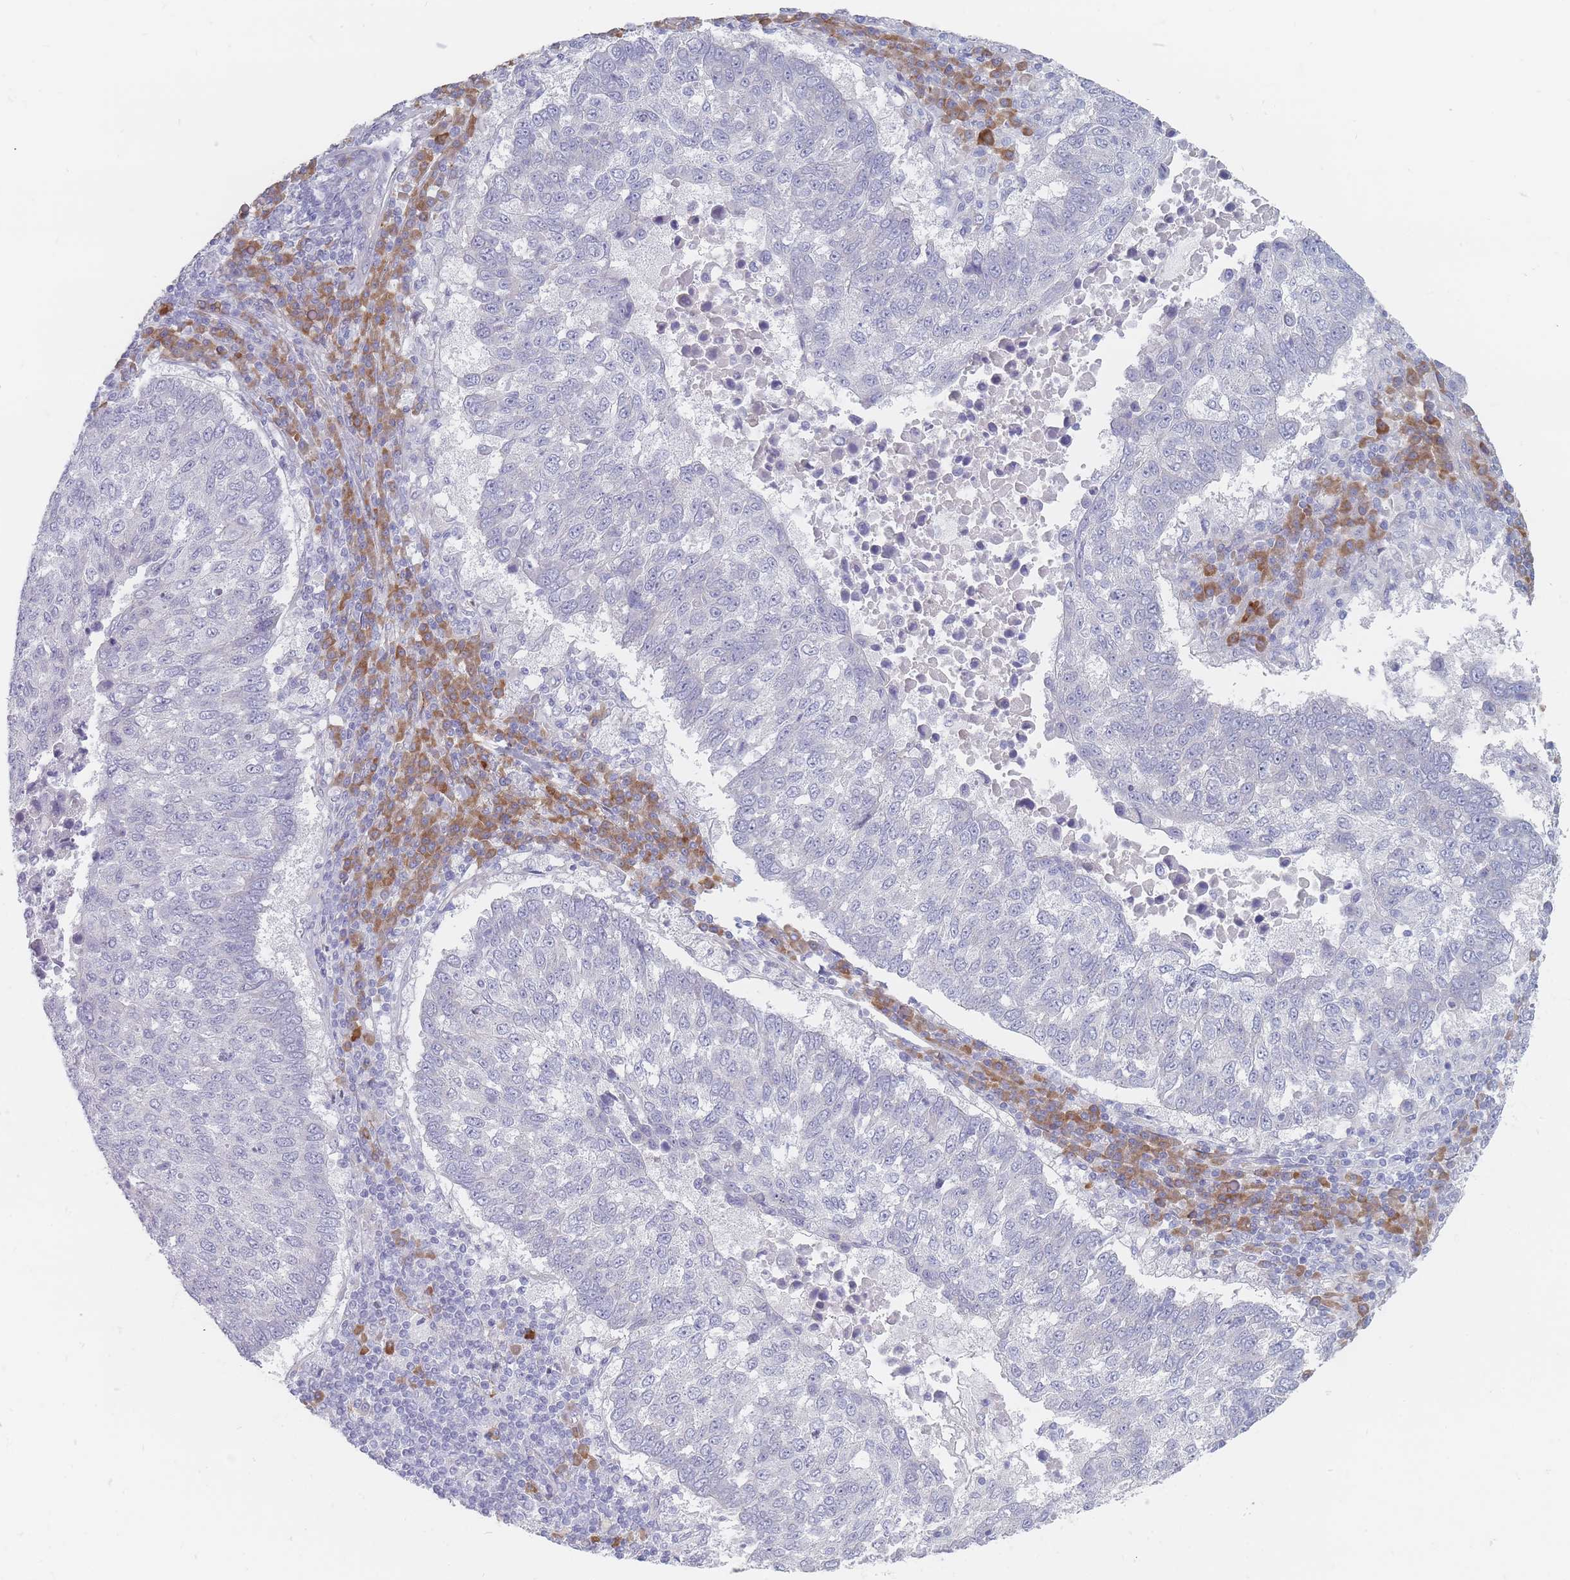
{"staining": {"intensity": "negative", "quantity": "none", "location": "none"}, "tissue": "lung cancer", "cell_type": "Tumor cells", "image_type": "cancer", "snomed": [{"axis": "morphology", "description": "Squamous cell carcinoma, NOS"}, {"axis": "topography", "description": "Lung"}], "caption": "Lung squamous cell carcinoma stained for a protein using immunohistochemistry (IHC) displays no expression tumor cells.", "gene": "ERBIN", "patient": {"sex": "male", "age": 73}}